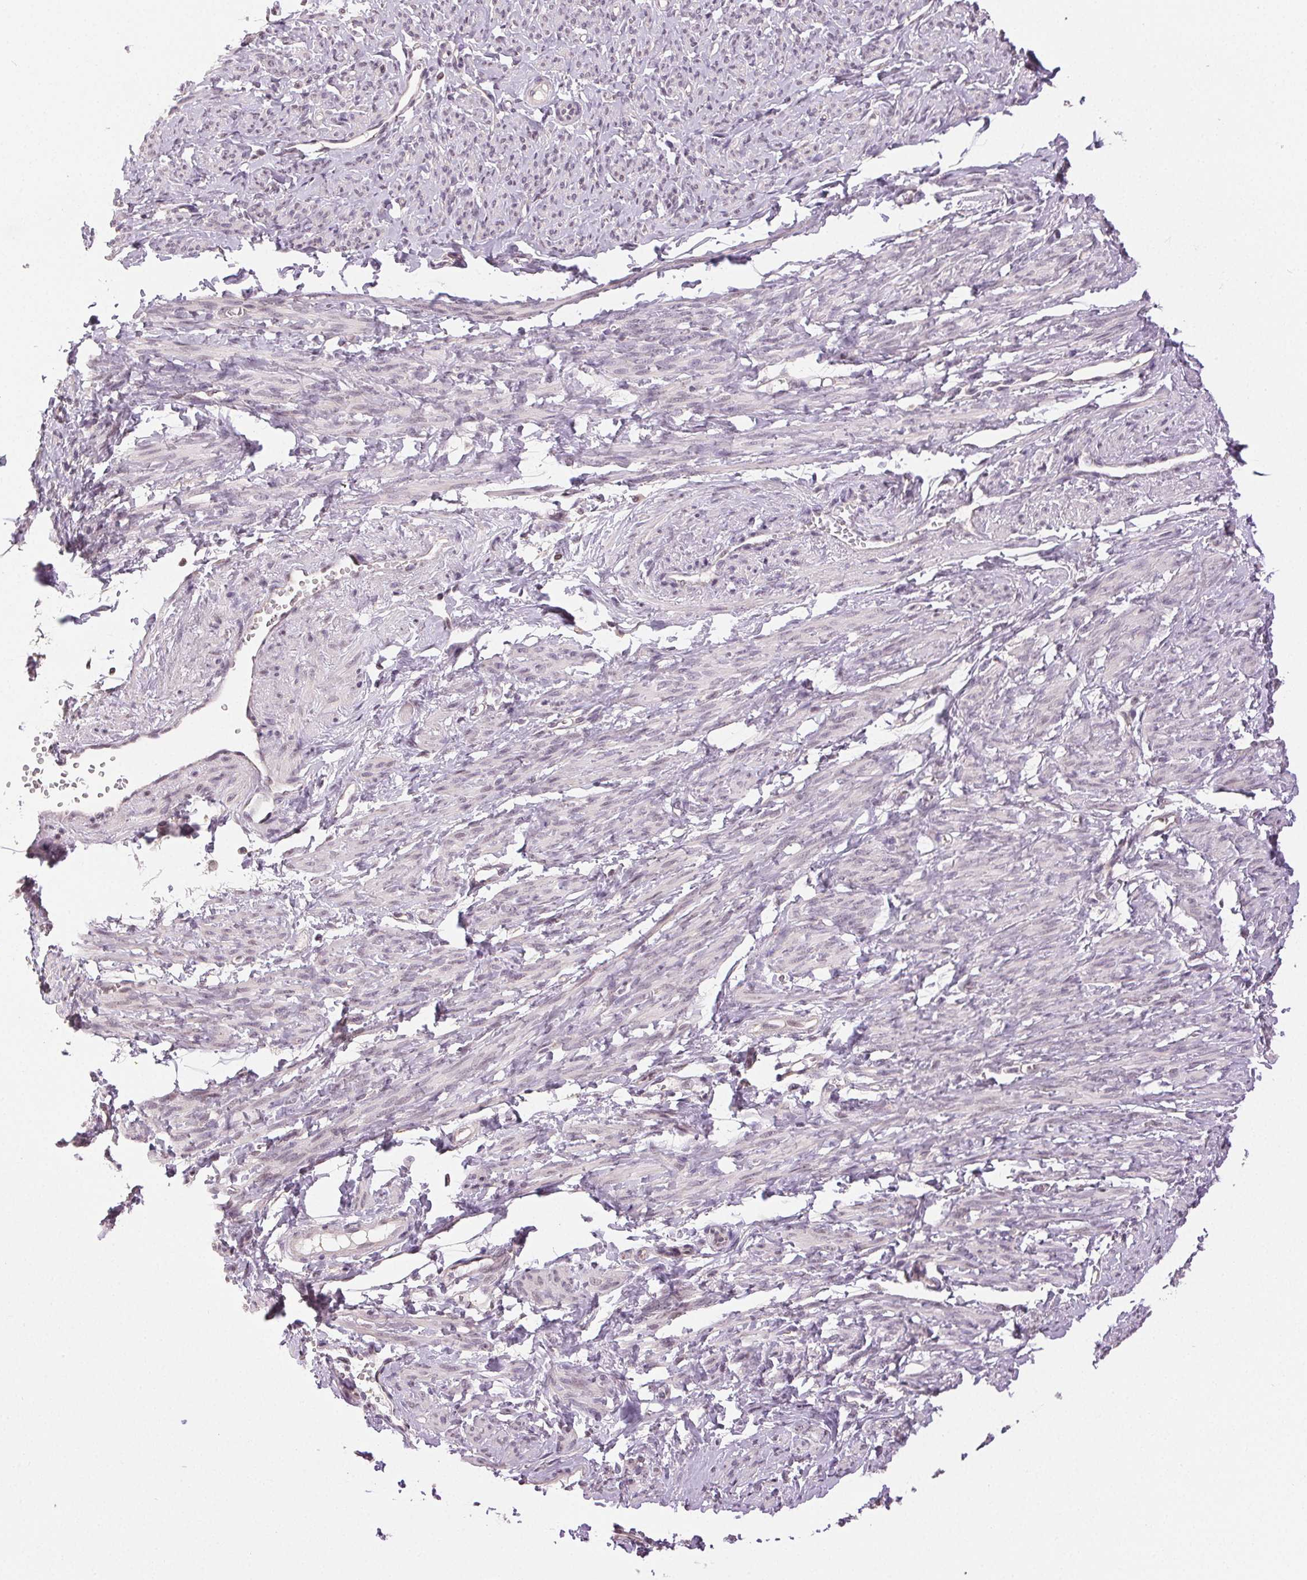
{"staining": {"intensity": "weak", "quantity": "<25%", "location": "nuclear"}, "tissue": "smooth muscle", "cell_type": "Smooth muscle cells", "image_type": "normal", "snomed": [{"axis": "morphology", "description": "Normal tissue, NOS"}, {"axis": "topography", "description": "Smooth muscle"}], "caption": "Immunohistochemistry image of unremarkable smooth muscle stained for a protein (brown), which shows no staining in smooth muscle cells. (DAB immunohistochemistry visualized using brightfield microscopy, high magnification).", "gene": "PLCB1", "patient": {"sex": "female", "age": 65}}